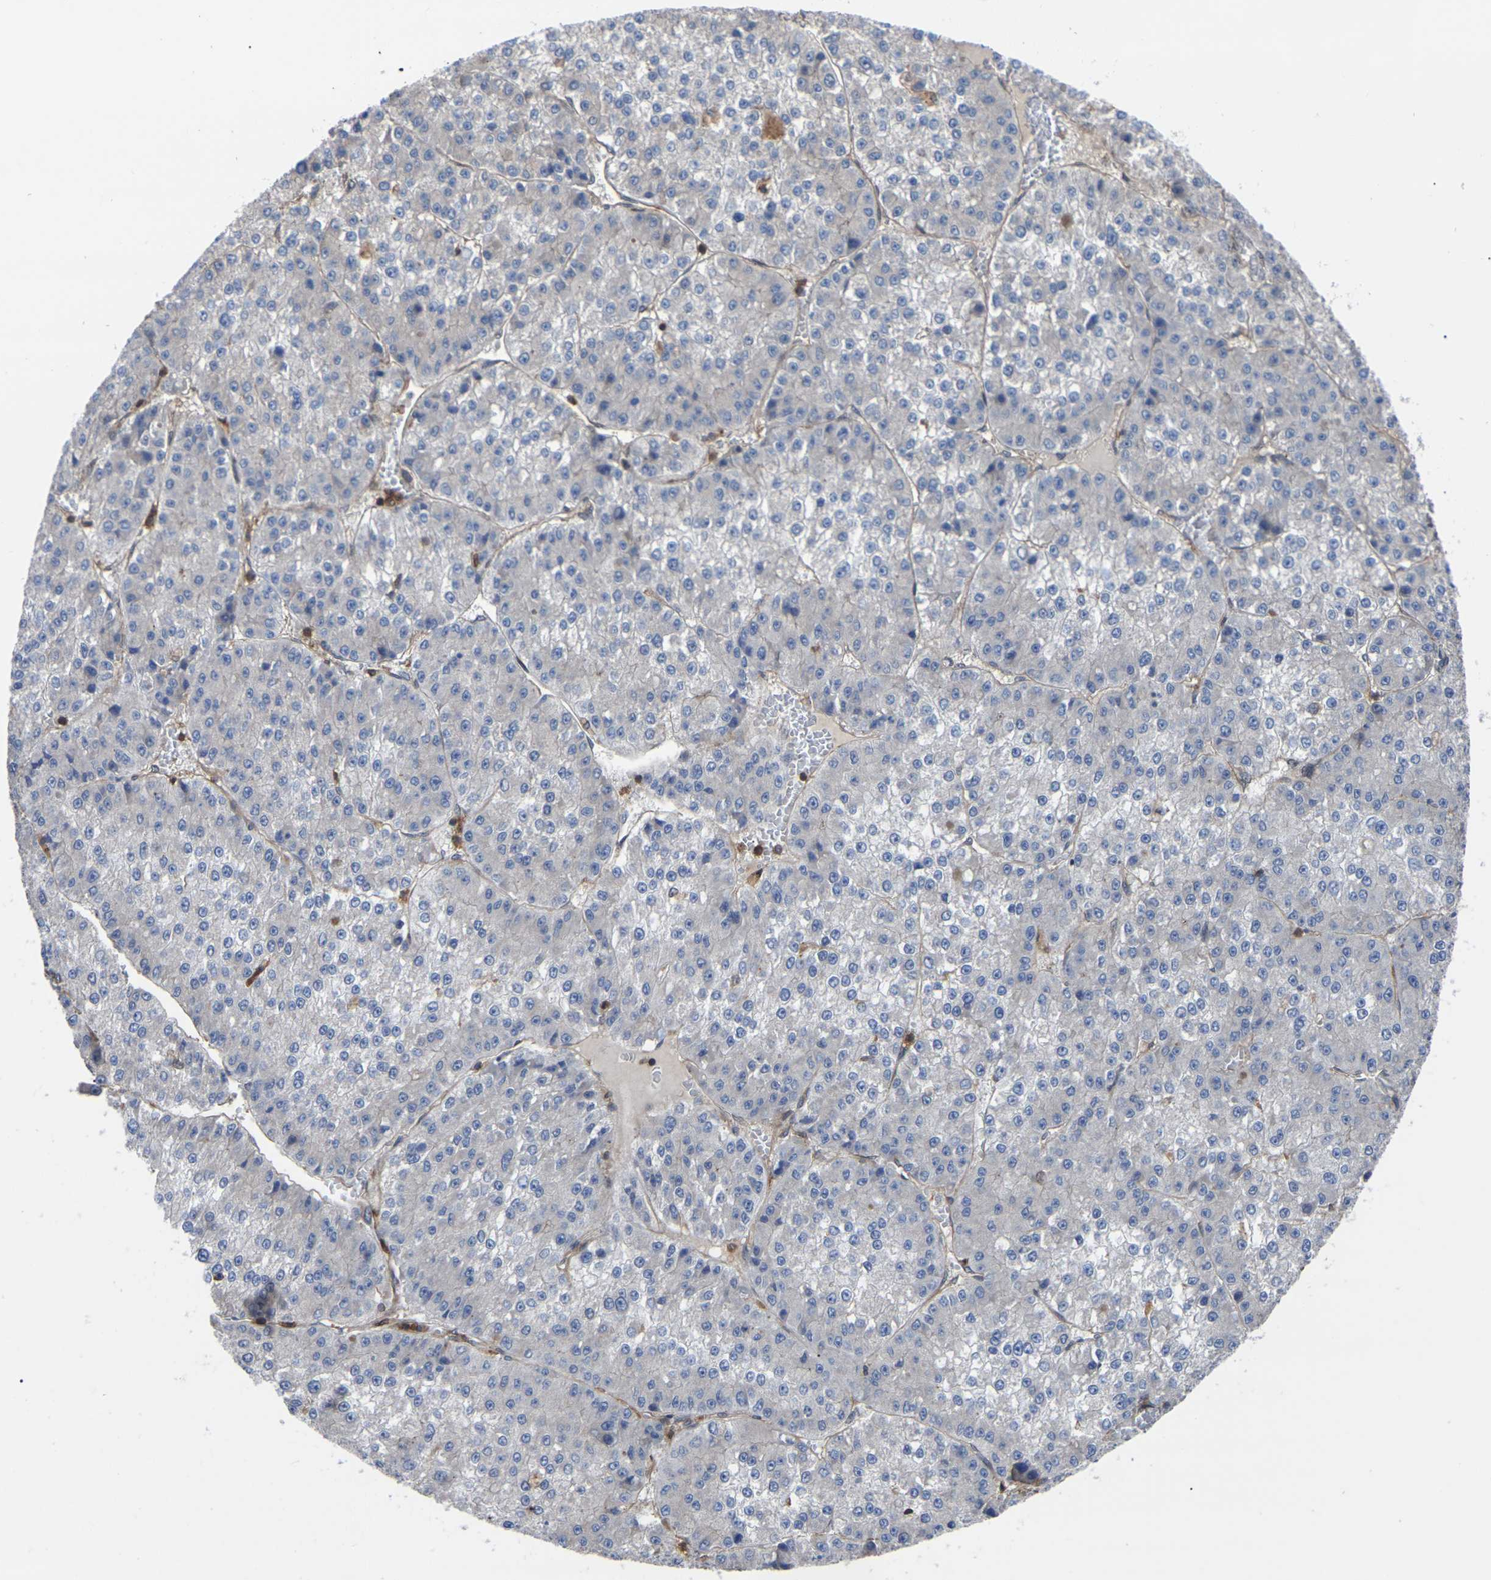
{"staining": {"intensity": "negative", "quantity": "none", "location": "none"}, "tissue": "liver cancer", "cell_type": "Tumor cells", "image_type": "cancer", "snomed": [{"axis": "morphology", "description": "Carcinoma, Hepatocellular, NOS"}, {"axis": "topography", "description": "Liver"}], "caption": "An immunohistochemistry photomicrograph of liver hepatocellular carcinoma is shown. There is no staining in tumor cells of liver hepatocellular carcinoma. (DAB immunohistochemistry (IHC) visualized using brightfield microscopy, high magnification).", "gene": "CIT", "patient": {"sex": "female", "age": 73}}